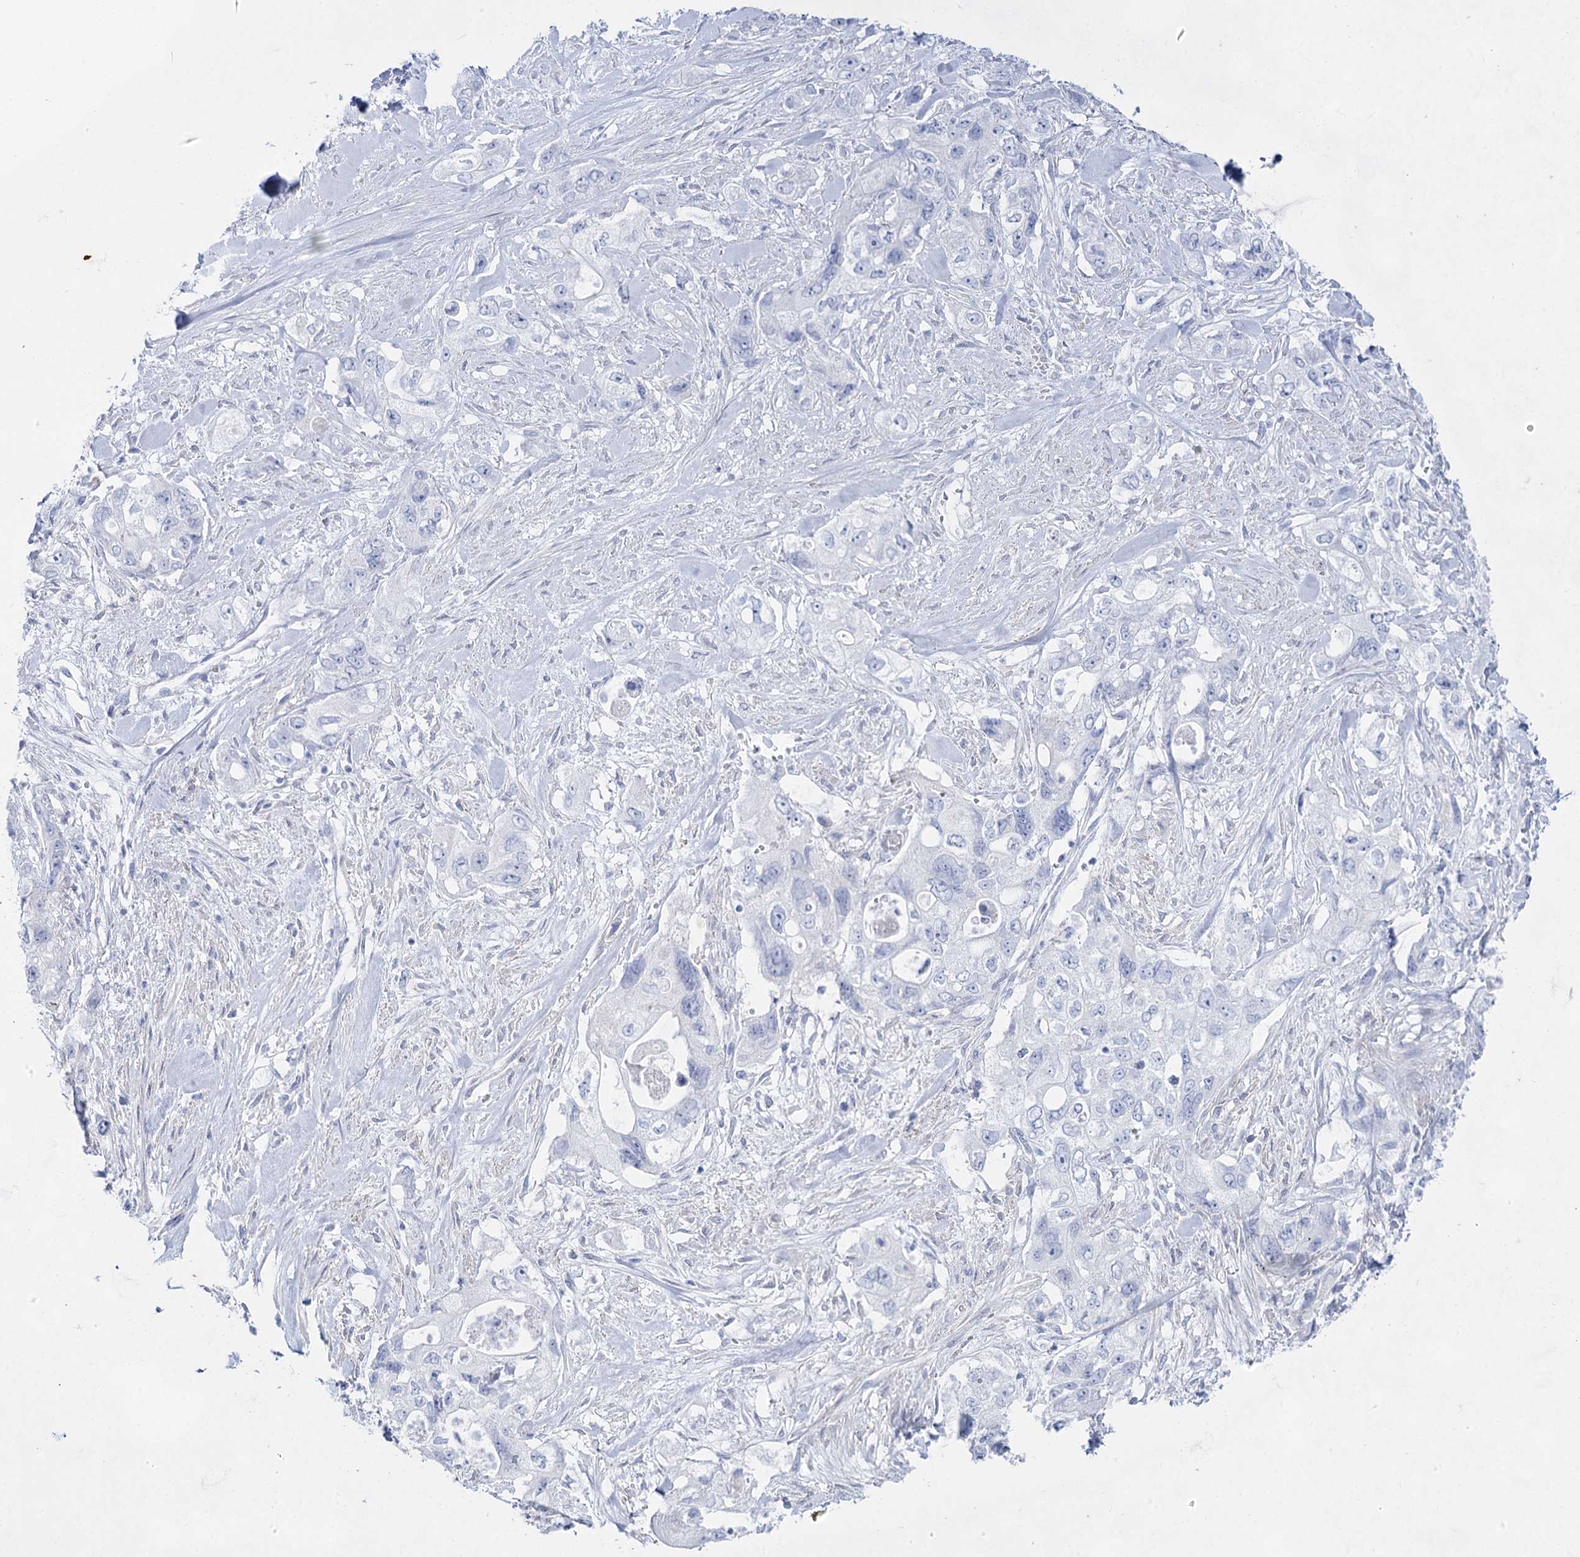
{"staining": {"intensity": "negative", "quantity": "none", "location": "none"}, "tissue": "pancreatic cancer", "cell_type": "Tumor cells", "image_type": "cancer", "snomed": [{"axis": "morphology", "description": "Adenocarcinoma, NOS"}, {"axis": "topography", "description": "Pancreas"}], "caption": "Tumor cells show no significant protein positivity in pancreatic adenocarcinoma.", "gene": "ACRV1", "patient": {"sex": "female", "age": 73}}